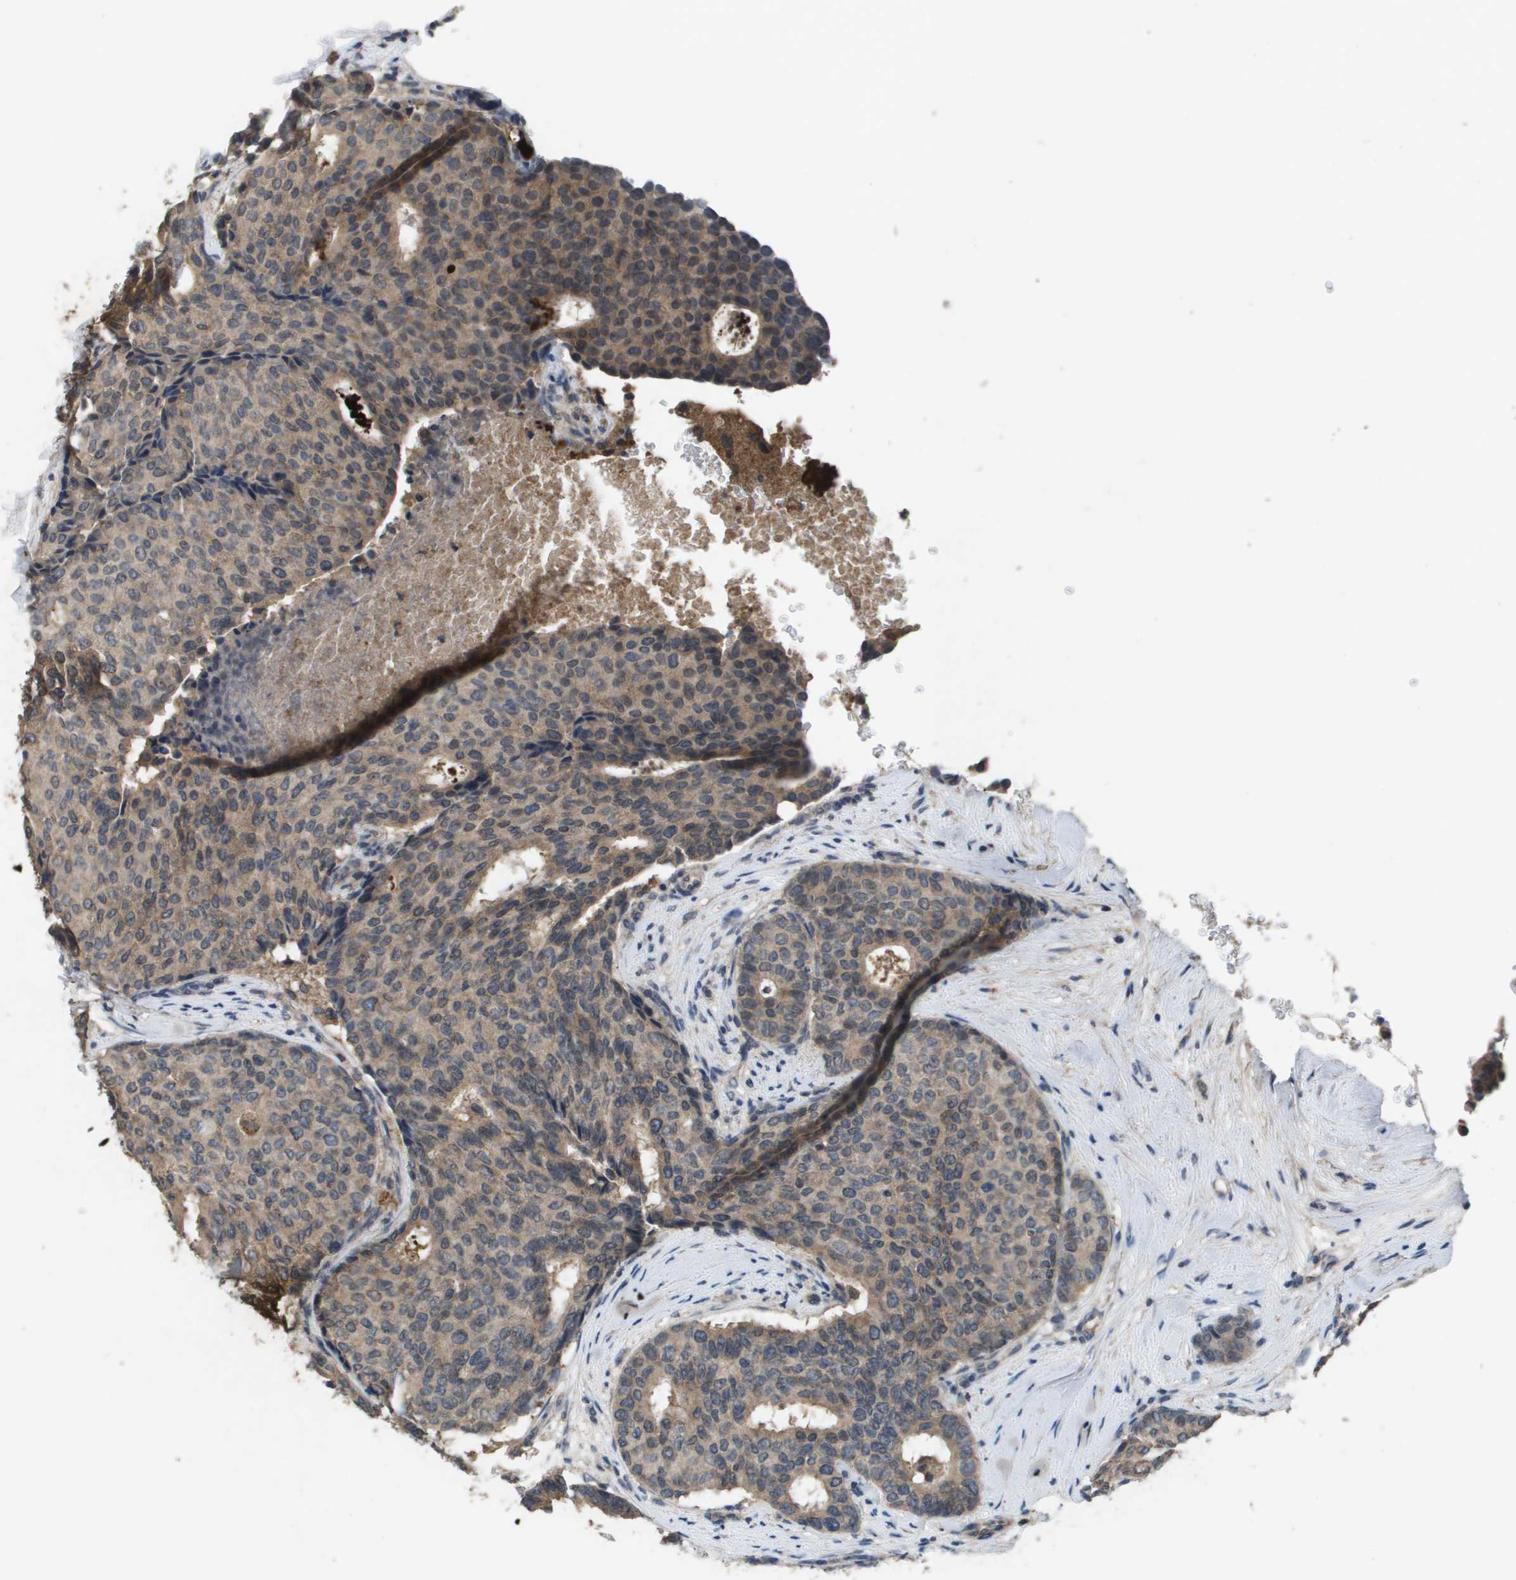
{"staining": {"intensity": "weak", "quantity": ">75%", "location": "cytoplasmic/membranous"}, "tissue": "breast cancer", "cell_type": "Tumor cells", "image_type": "cancer", "snomed": [{"axis": "morphology", "description": "Duct carcinoma"}, {"axis": "topography", "description": "Breast"}], "caption": "Immunohistochemical staining of human invasive ductal carcinoma (breast) shows low levels of weak cytoplasmic/membranous protein positivity in approximately >75% of tumor cells. Immunohistochemistry (ihc) stains the protein in brown and the nuclei are stained blue.", "gene": "PROC", "patient": {"sex": "female", "age": 75}}